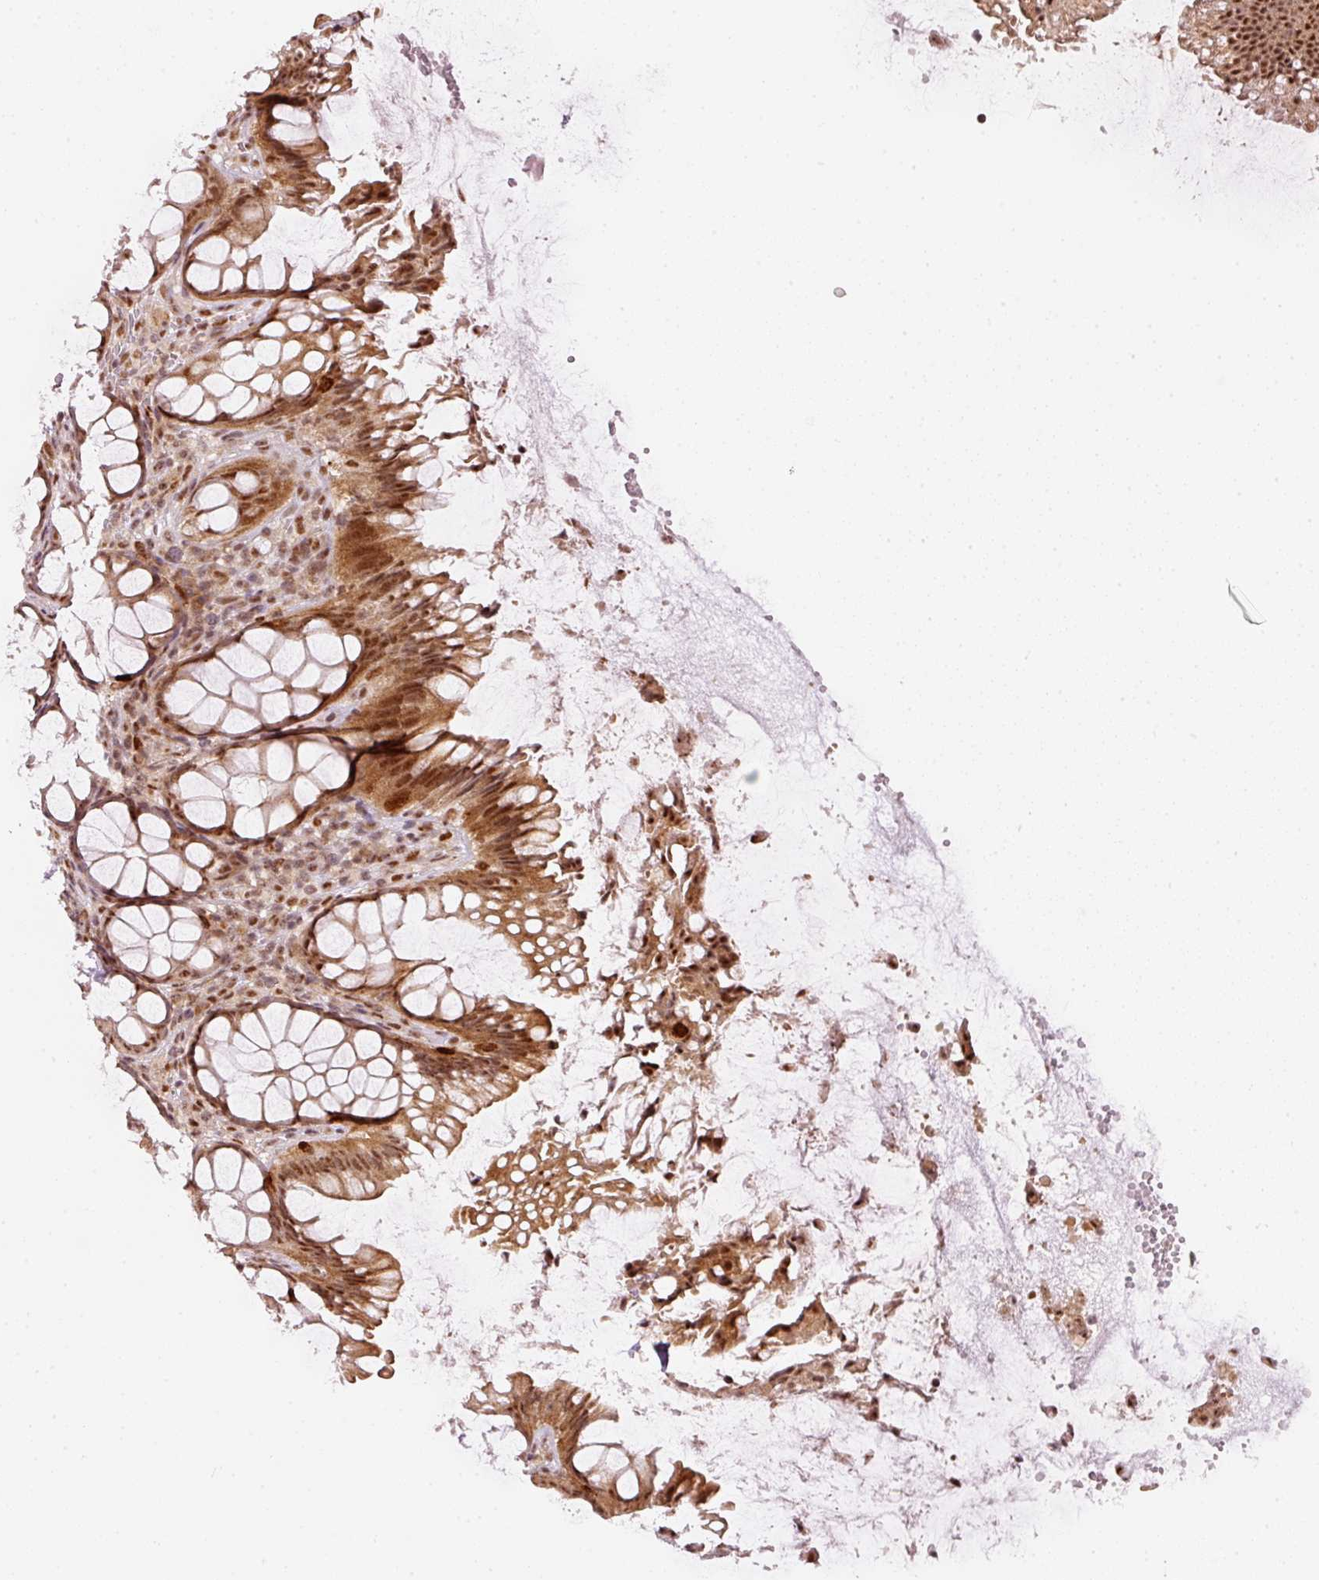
{"staining": {"intensity": "strong", "quantity": ">75%", "location": "cytoplasmic/membranous,nuclear"}, "tissue": "rectum", "cell_type": "Glandular cells", "image_type": "normal", "snomed": [{"axis": "morphology", "description": "Normal tissue, NOS"}, {"axis": "topography", "description": "Rectum"}], "caption": "Immunohistochemical staining of unremarkable human rectum displays strong cytoplasmic/membranous,nuclear protein expression in approximately >75% of glandular cells.", "gene": "THOC6", "patient": {"sex": "female", "age": 67}}